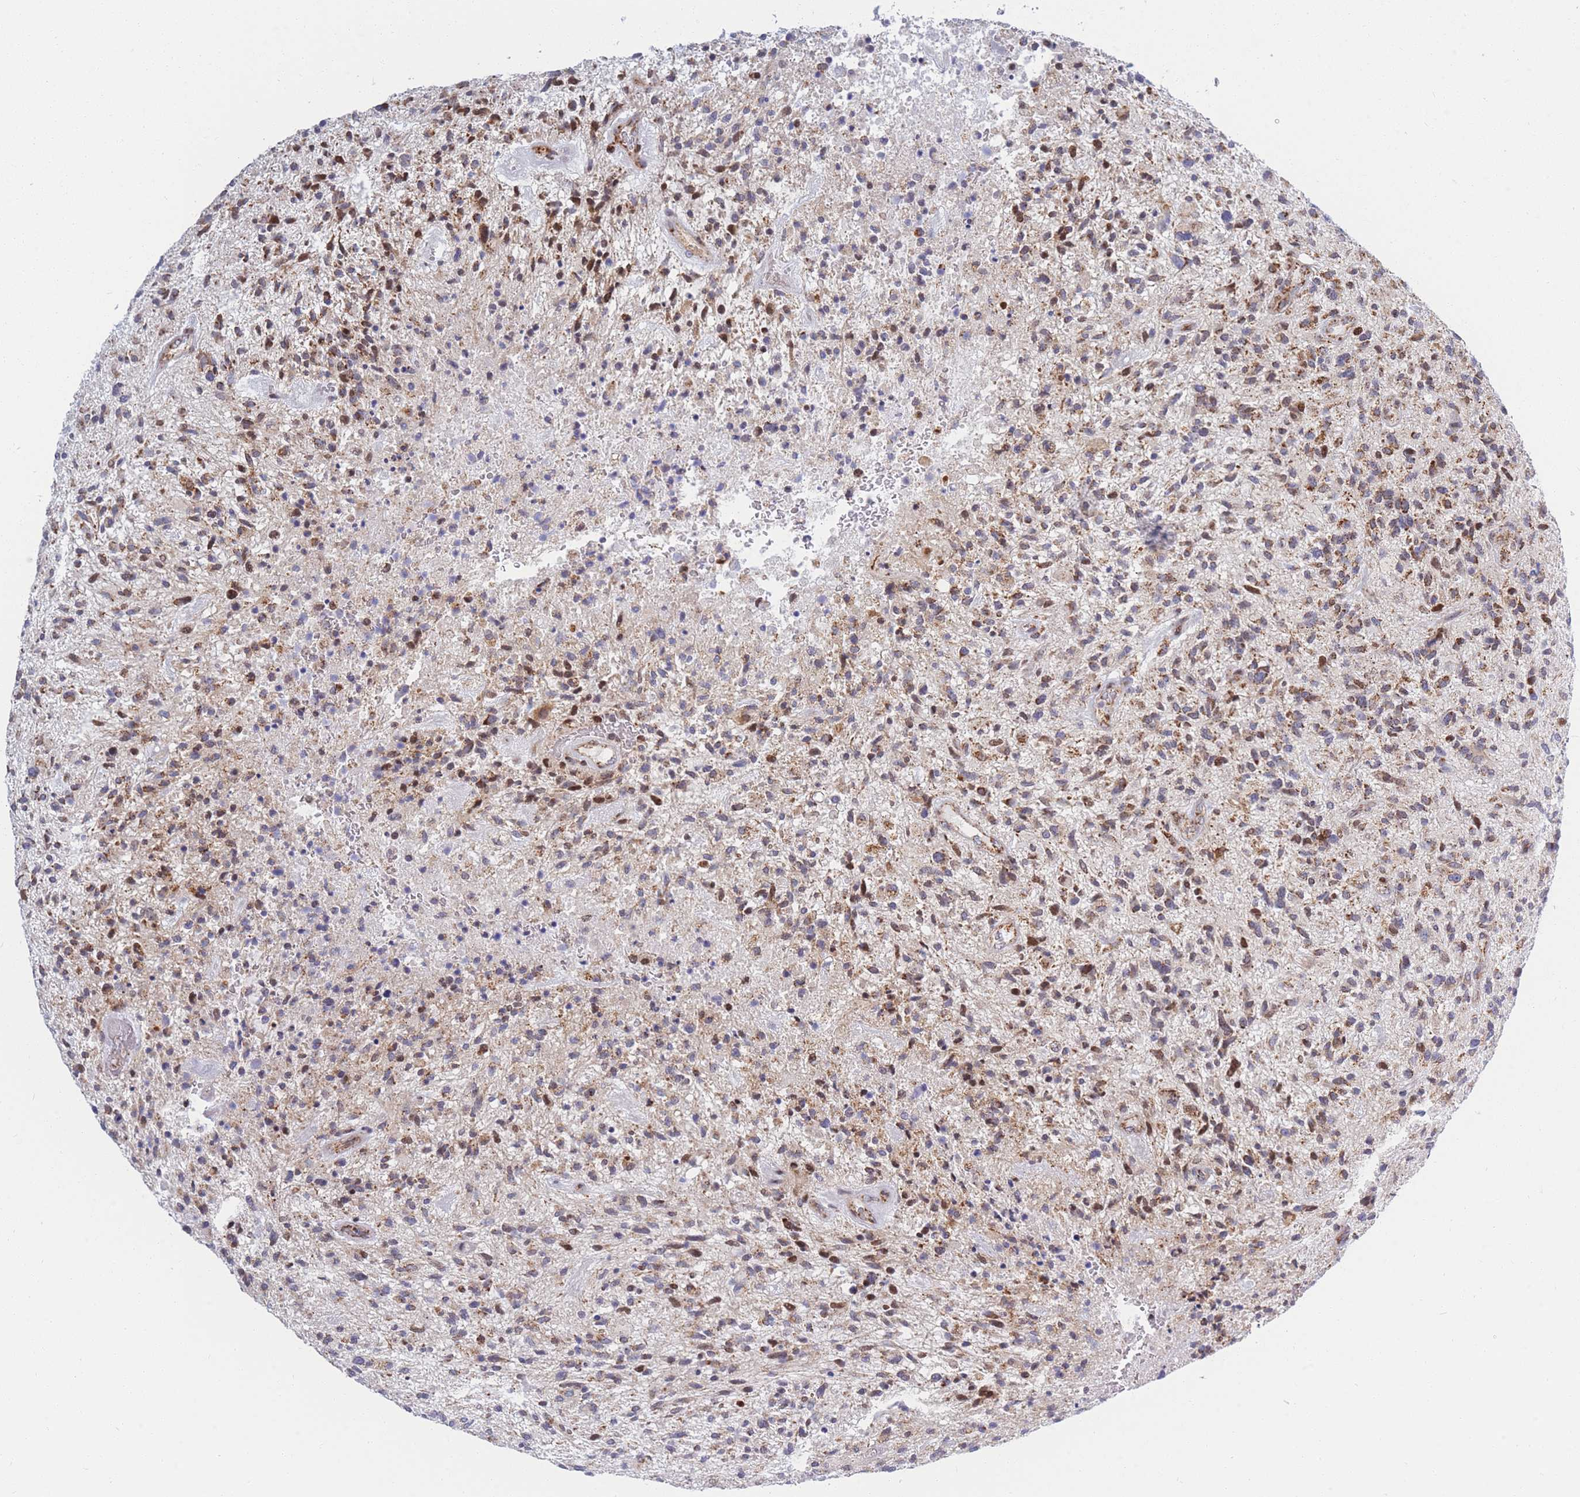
{"staining": {"intensity": "strong", "quantity": "25%-75%", "location": "cytoplasmic/membranous,nuclear"}, "tissue": "glioma", "cell_type": "Tumor cells", "image_type": "cancer", "snomed": [{"axis": "morphology", "description": "Glioma, malignant, High grade"}, {"axis": "topography", "description": "Brain"}], "caption": "High-power microscopy captured an immunohistochemistry histopathology image of glioma, revealing strong cytoplasmic/membranous and nuclear positivity in approximately 25%-75% of tumor cells.", "gene": "MOB4", "patient": {"sex": "male", "age": 47}}